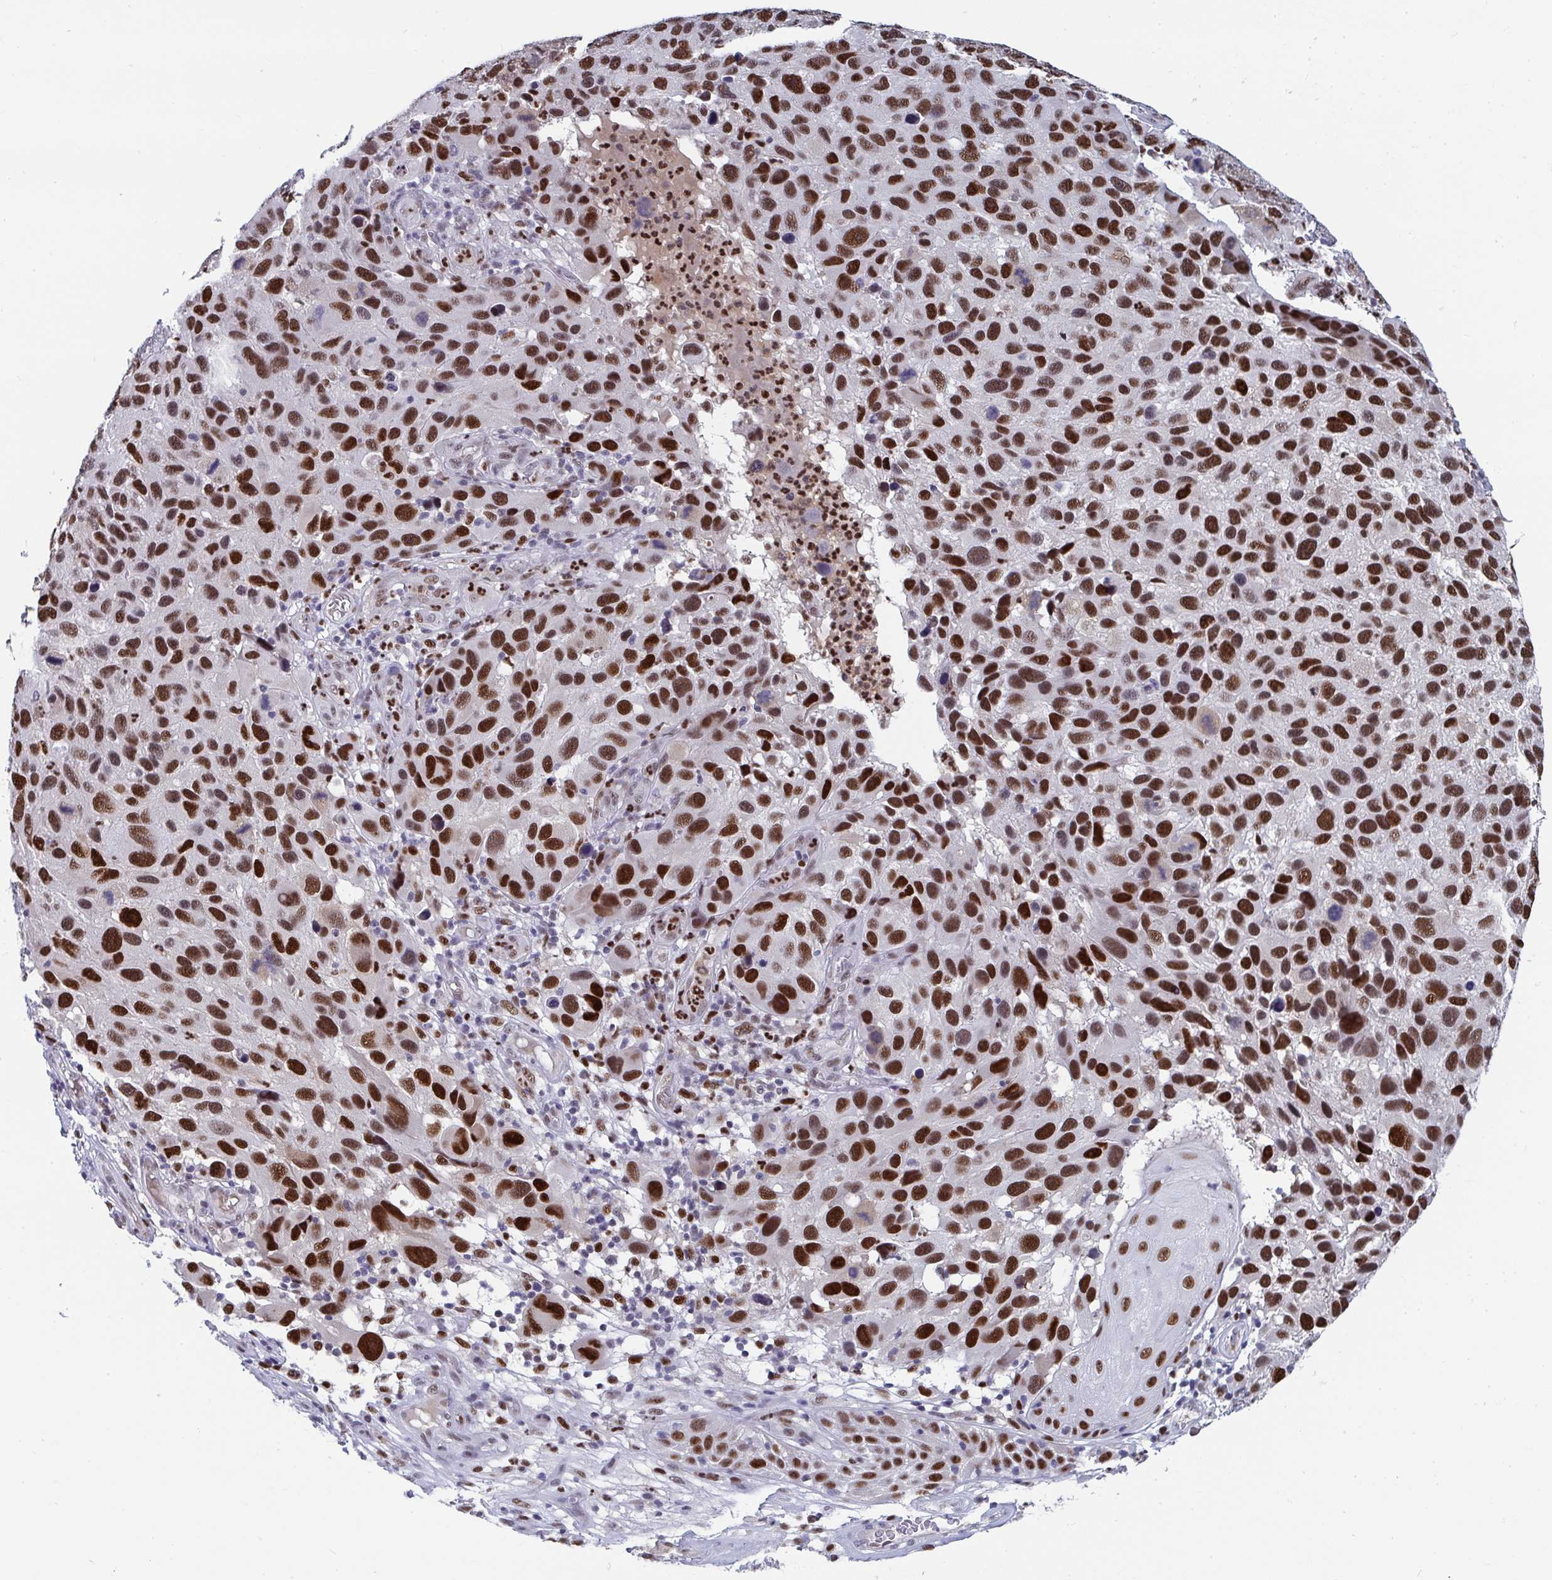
{"staining": {"intensity": "strong", "quantity": ">75%", "location": "nuclear"}, "tissue": "melanoma", "cell_type": "Tumor cells", "image_type": "cancer", "snomed": [{"axis": "morphology", "description": "Malignant melanoma, NOS"}, {"axis": "topography", "description": "Skin"}], "caption": "Human malignant melanoma stained with a protein marker exhibits strong staining in tumor cells.", "gene": "JDP2", "patient": {"sex": "male", "age": 53}}